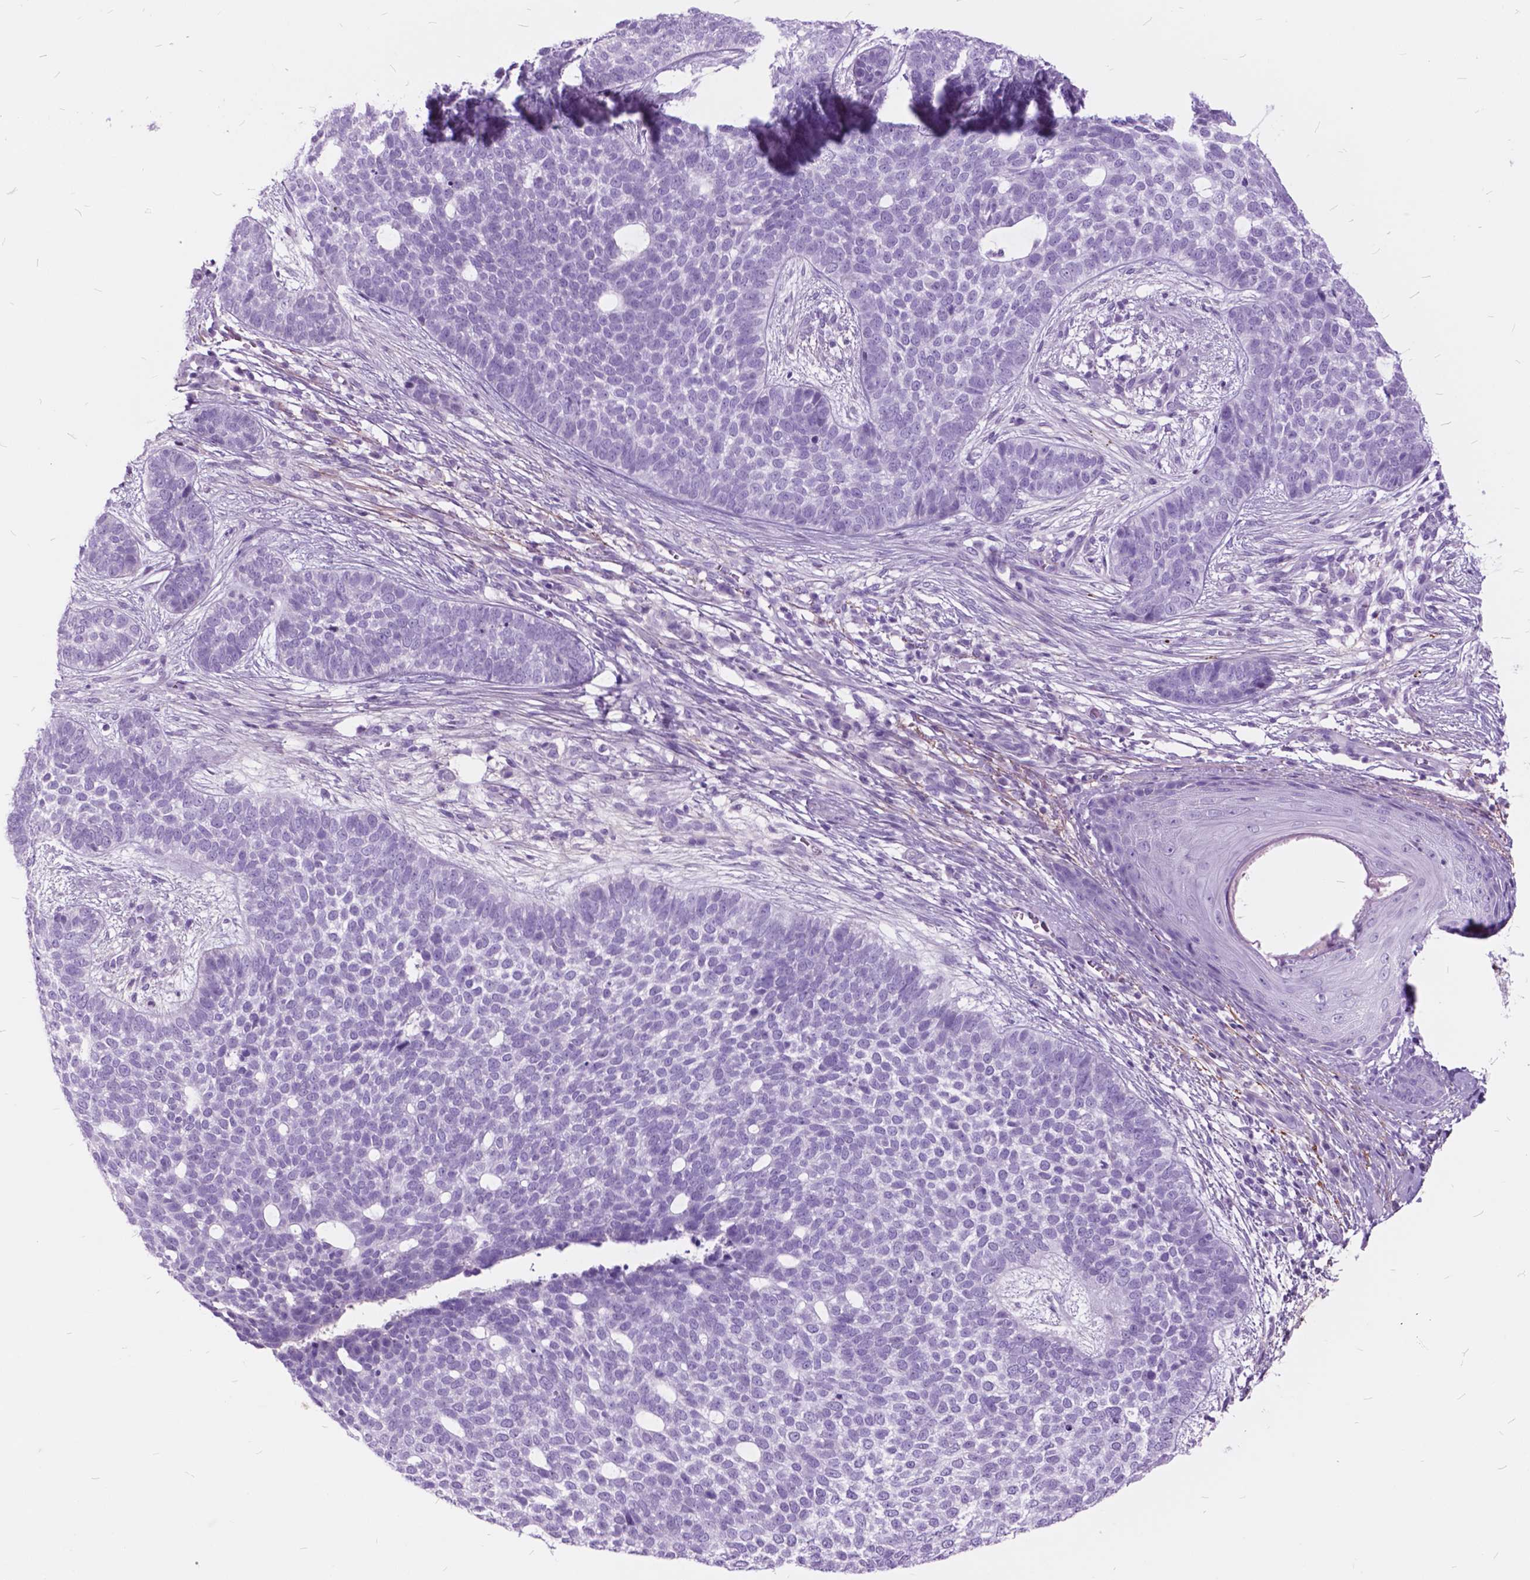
{"staining": {"intensity": "negative", "quantity": "none", "location": "none"}, "tissue": "skin cancer", "cell_type": "Tumor cells", "image_type": "cancer", "snomed": [{"axis": "morphology", "description": "Basal cell carcinoma"}, {"axis": "topography", "description": "Skin"}], "caption": "Protein analysis of skin cancer displays no significant expression in tumor cells.", "gene": "GDF9", "patient": {"sex": "female", "age": 69}}